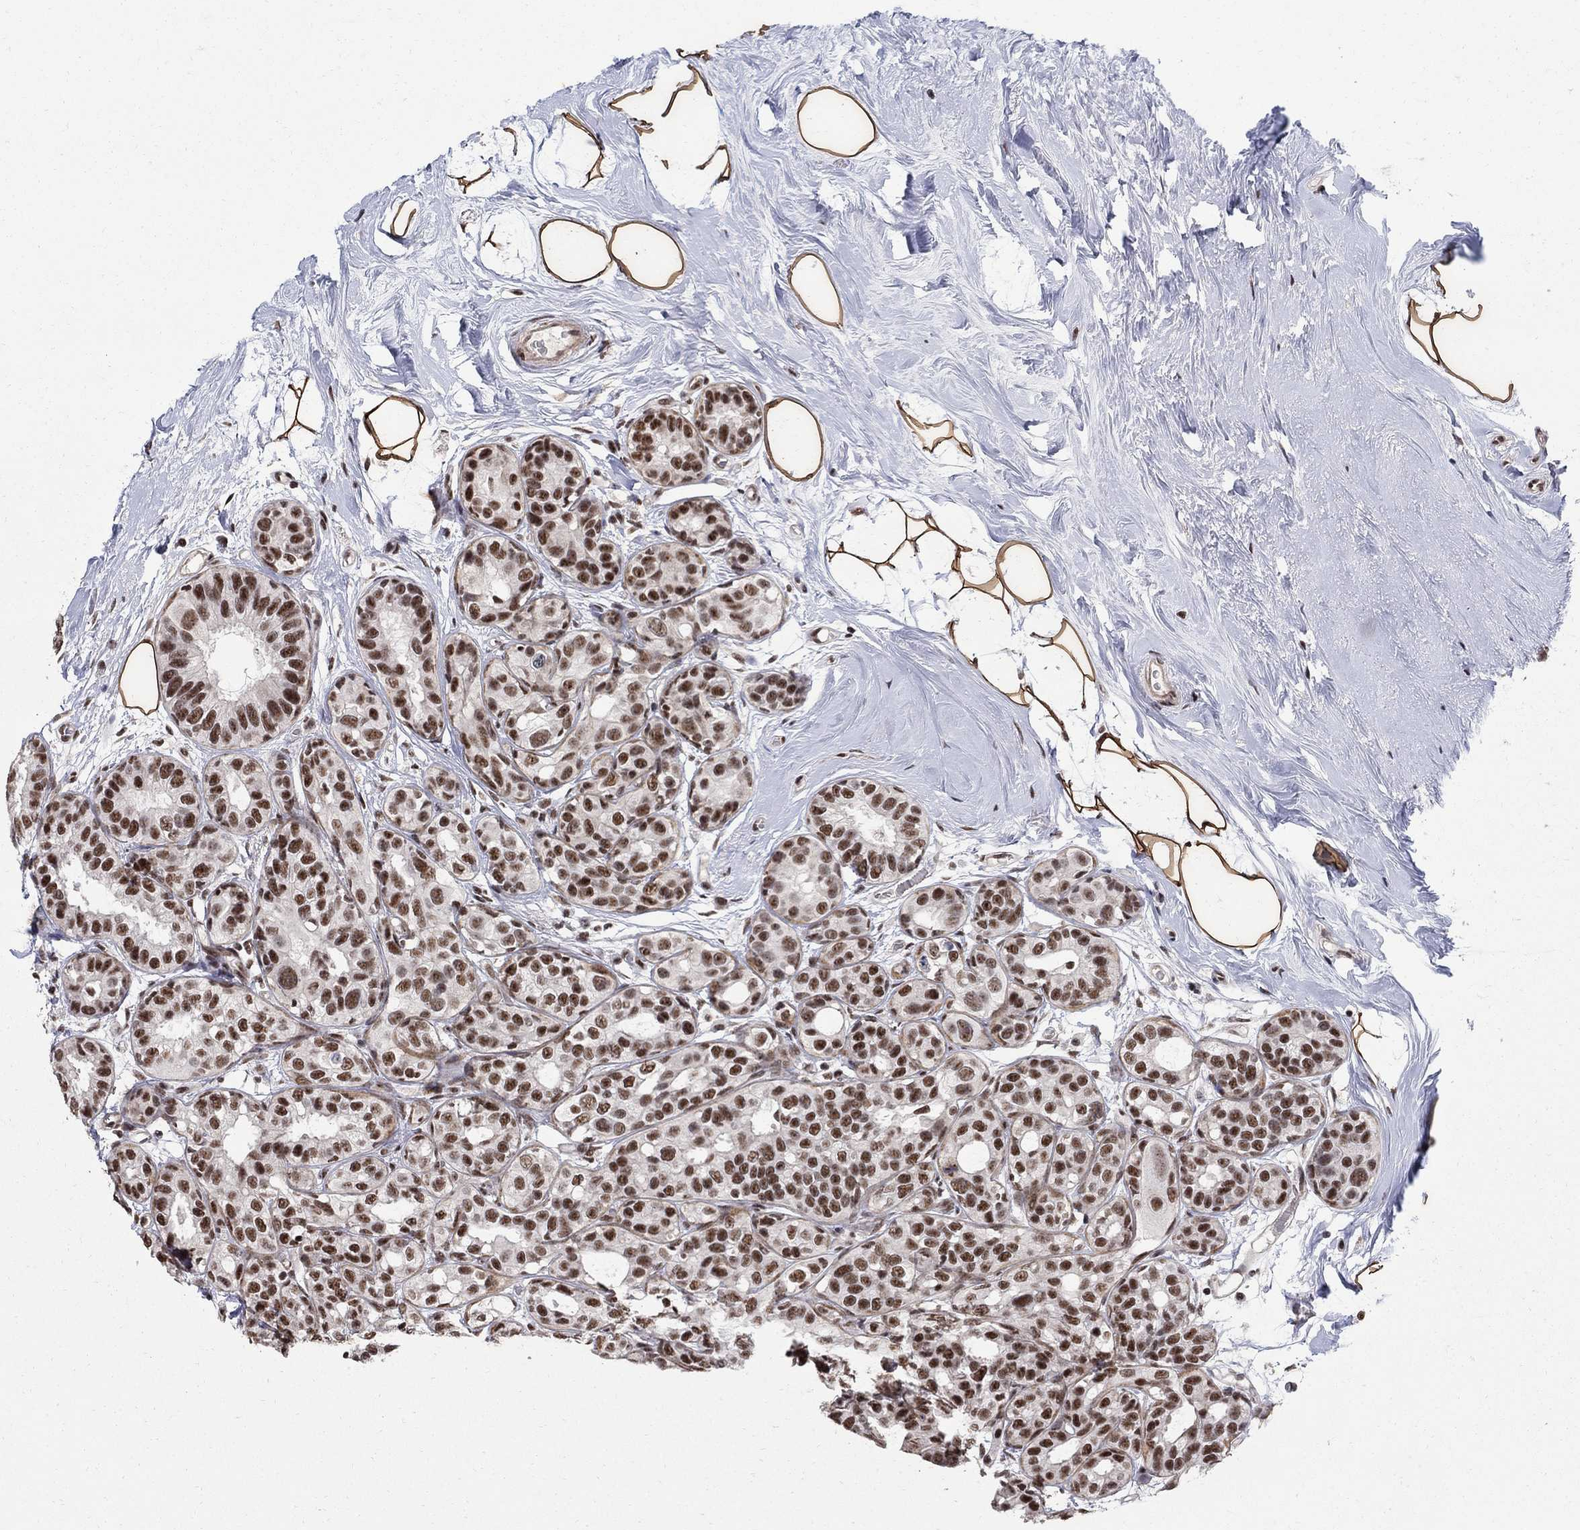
{"staining": {"intensity": "strong", "quantity": ">75%", "location": "nuclear"}, "tissue": "breast cancer", "cell_type": "Tumor cells", "image_type": "cancer", "snomed": [{"axis": "morphology", "description": "Duct carcinoma"}, {"axis": "topography", "description": "Breast"}], "caption": "IHC photomicrograph of infiltrating ductal carcinoma (breast) stained for a protein (brown), which exhibits high levels of strong nuclear staining in about >75% of tumor cells.", "gene": "PNISR", "patient": {"sex": "female", "age": 55}}